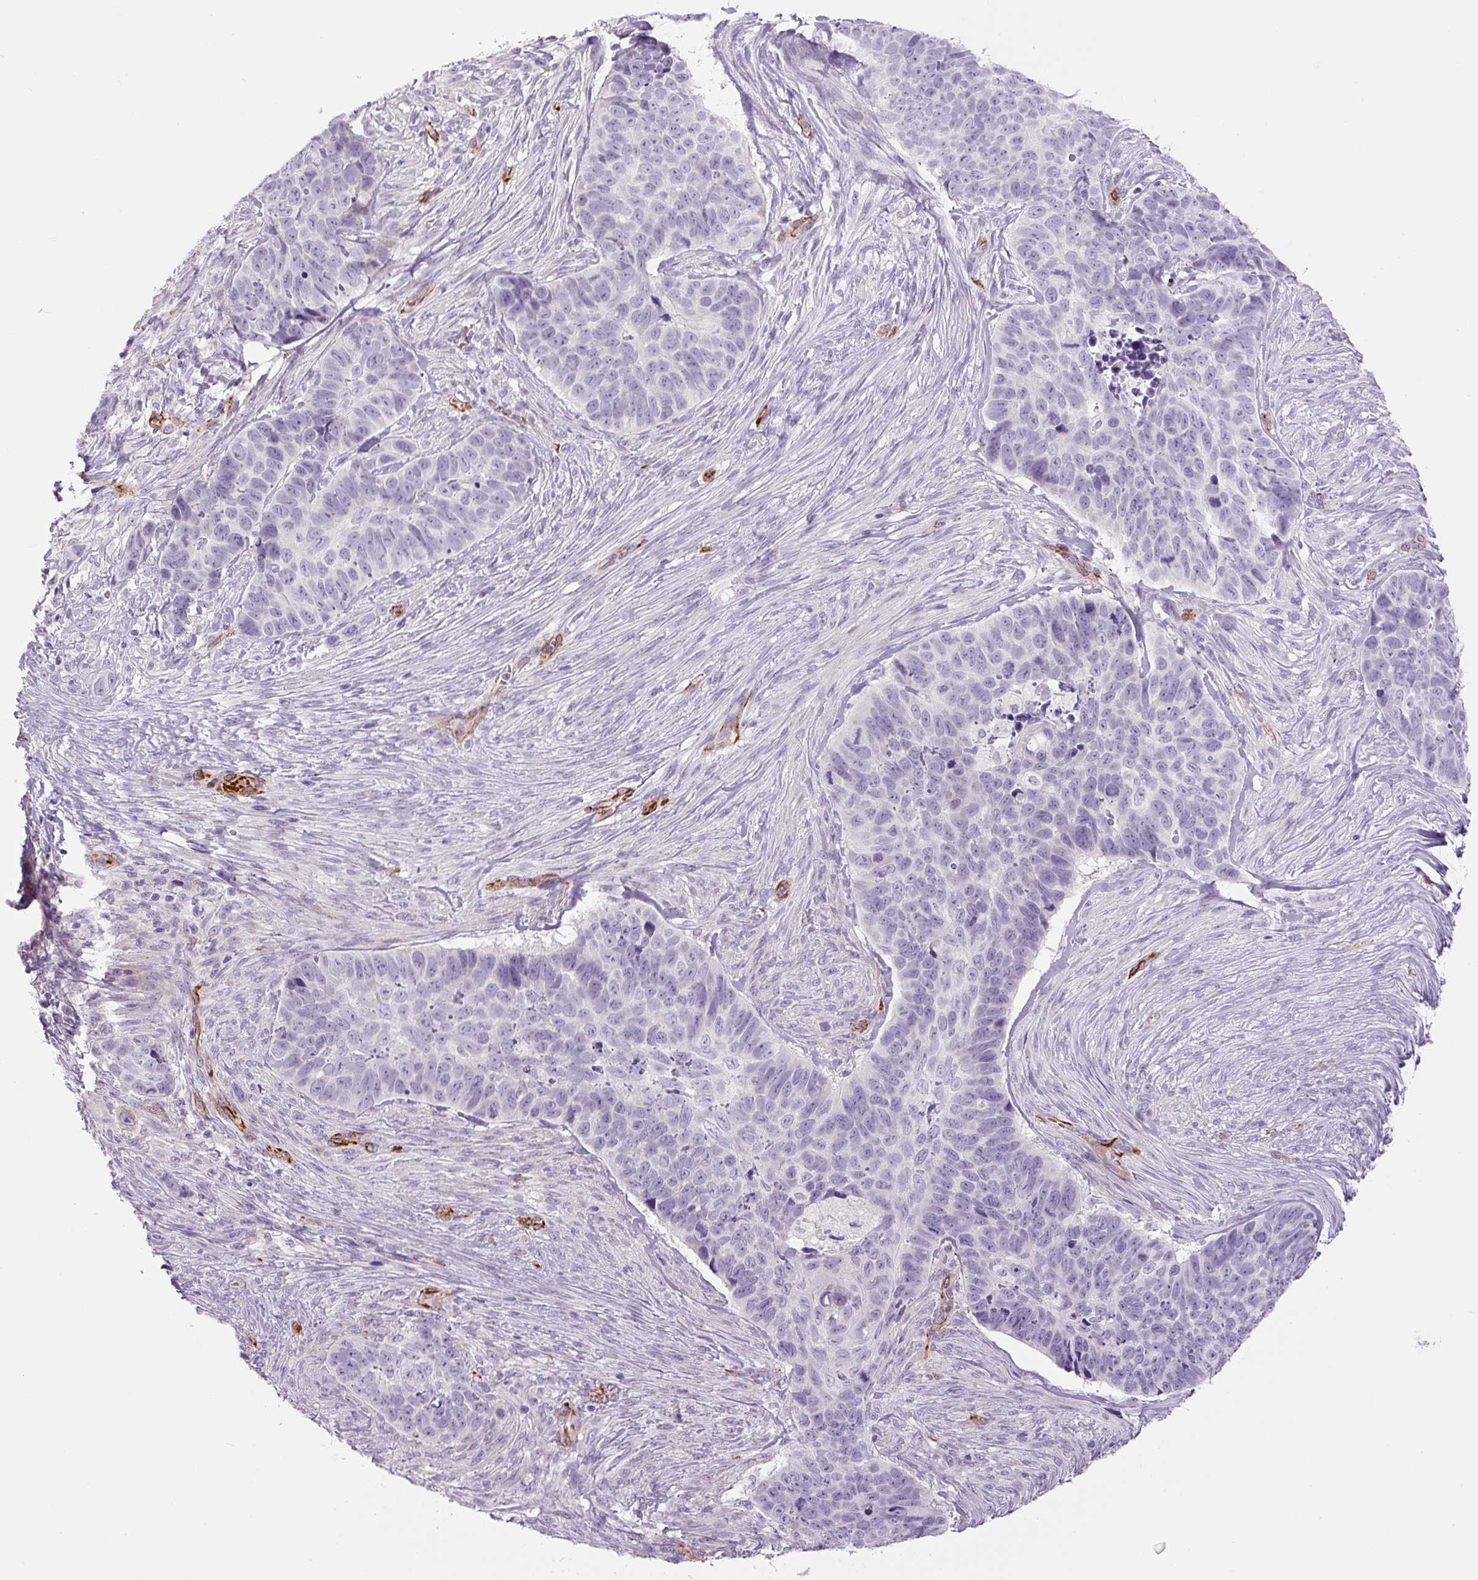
{"staining": {"intensity": "negative", "quantity": "none", "location": "none"}, "tissue": "skin cancer", "cell_type": "Tumor cells", "image_type": "cancer", "snomed": [{"axis": "morphology", "description": "Basal cell carcinoma"}, {"axis": "topography", "description": "Skin"}], "caption": "Tumor cells are negative for brown protein staining in basal cell carcinoma (skin).", "gene": "NES", "patient": {"sex": "female", "age": 82}}